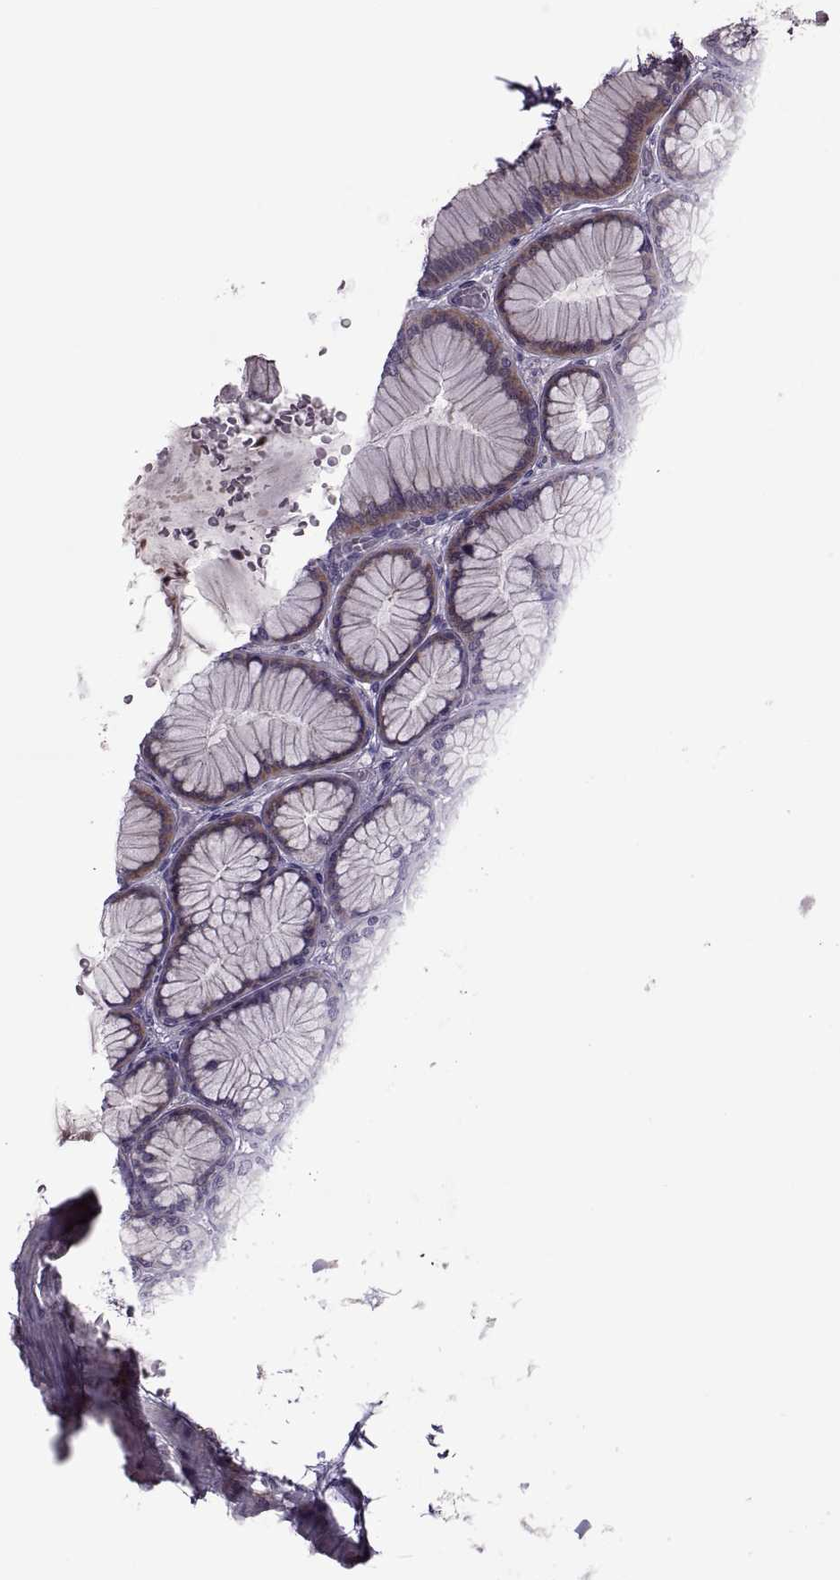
{"staining": {"intensity": "weak", "quantity": "<25%", "location": "cytoplasmic/membranous"}, "tissue": "stomach", "cell_type": "Glandular cells", "image_type": "normal", "snomed": [{"axis": "morphology", "description": "Normal tissue, NOS"}, {"axis": "morphology", "description": "Adenocarcinoma, NOS"}, {"axis": "morphology", "description": "Adenocarcinoma, High grade"}, {"axis": "topography", "description": "Stomach, upper"}, {"axis": "topography", "description": "Stomach"}], "caption": "Immunohistochemistry (IHC) histopathology image of unremarkable stomach: stomach stained with DAB demonstrates no significant protein expression in glandular cells. Nuclei are stained in blue.", "gene": "ODF3", "patient": {"sex": "female", "age": 65}}